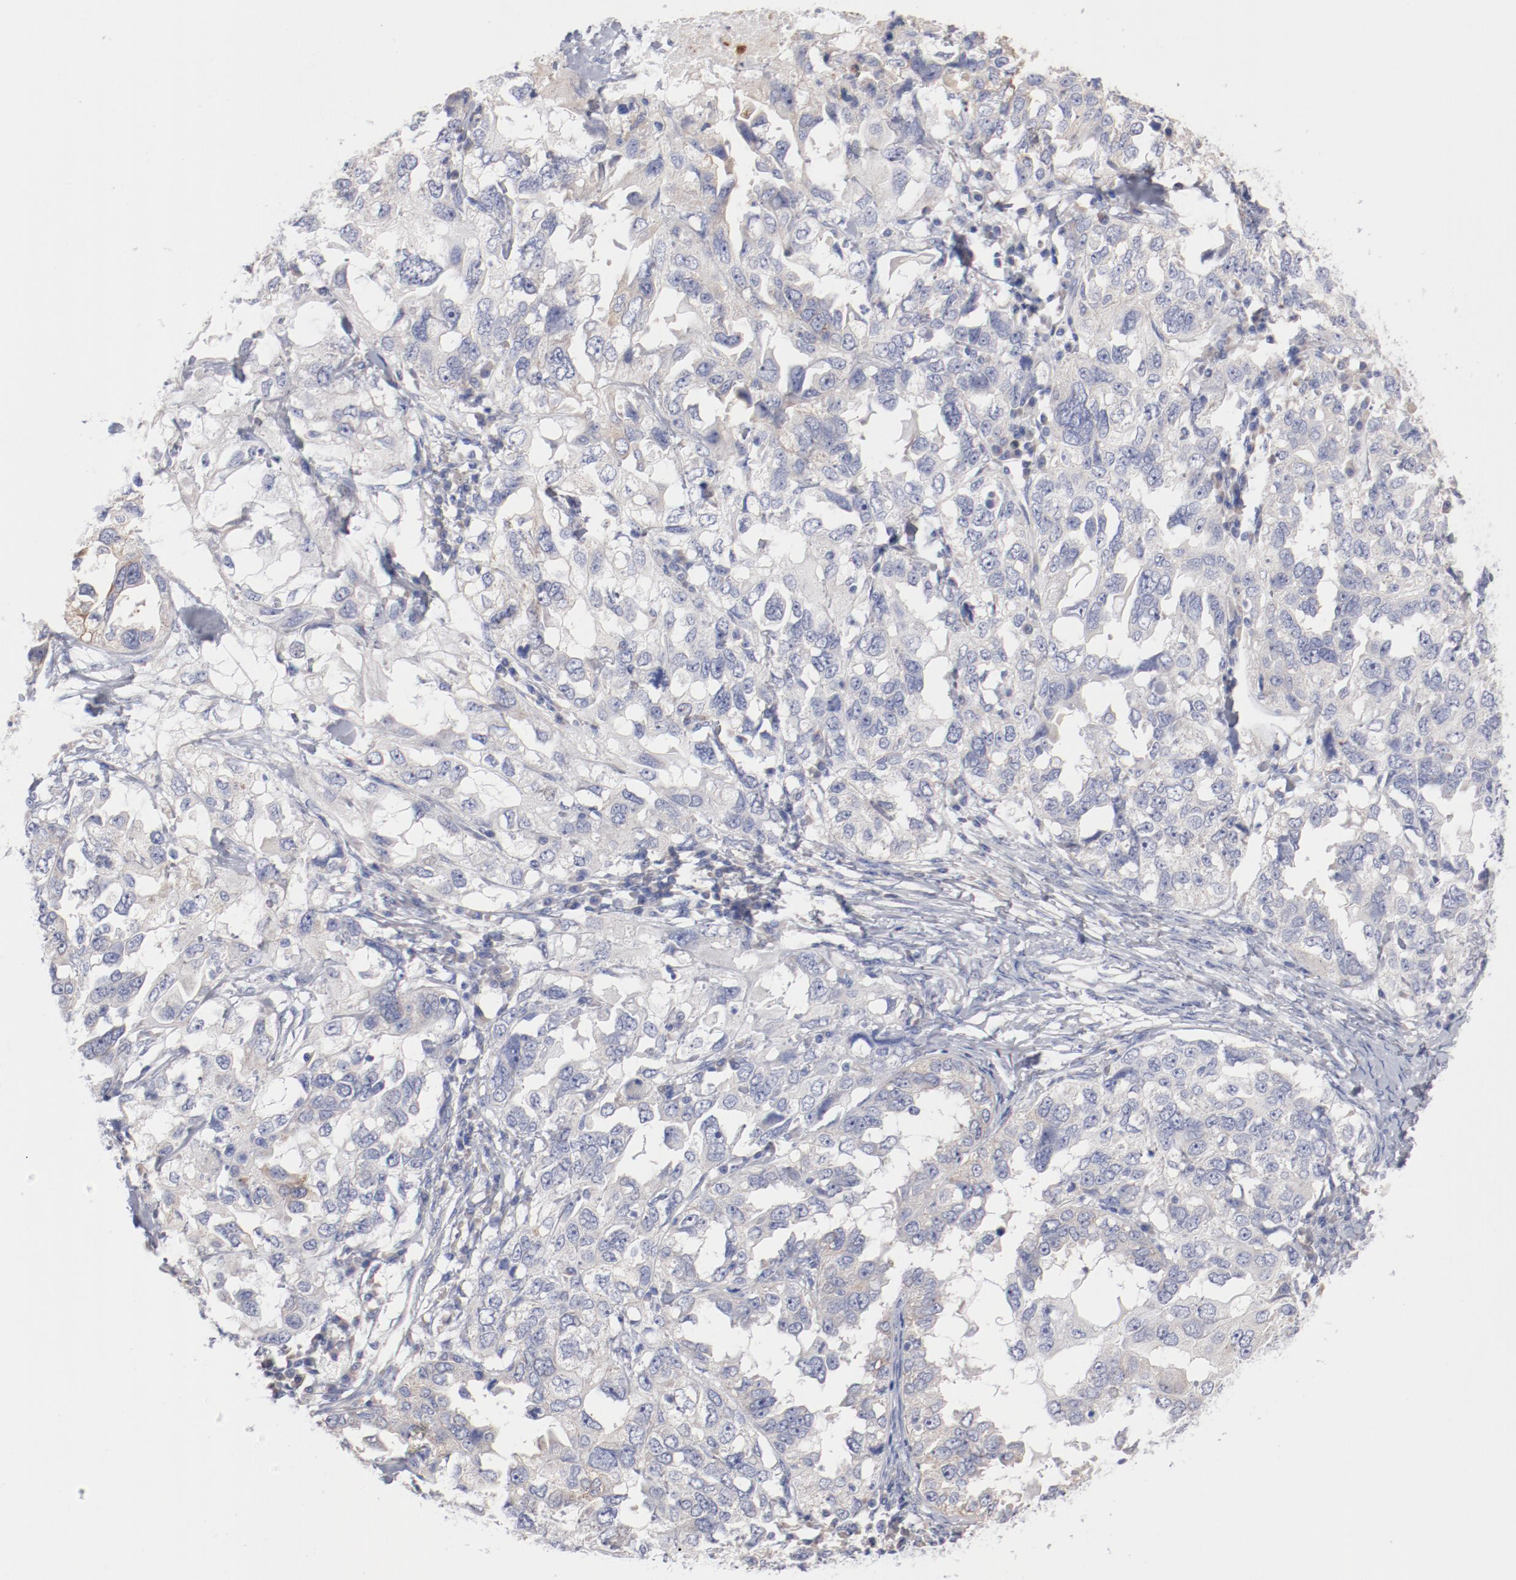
{"staining": {"intensity": "weak", "quantity": "<25%", "location": "cytoplasmic/membranous"}, "tissue": "ovarian cancer", "cell_type": "Tumor cells", "image_type": "cancer", "snomed": [{"axis": "morphology", "description": "Cystadenocarcinoma, serous, NOS"}, {"axis": "topography", "description": "Ovary"}], "caption": "High magnification brightfield microscopy of serous cystadenocarcinoma (ovarian) stained with DAB (3,3'-diaminobenzidine) (brown) and counterstained with hematoxylin (blue): tumor cells show no significant expression.", "gene": "CPE", "patient": {"sex": "female", "age": 82}}